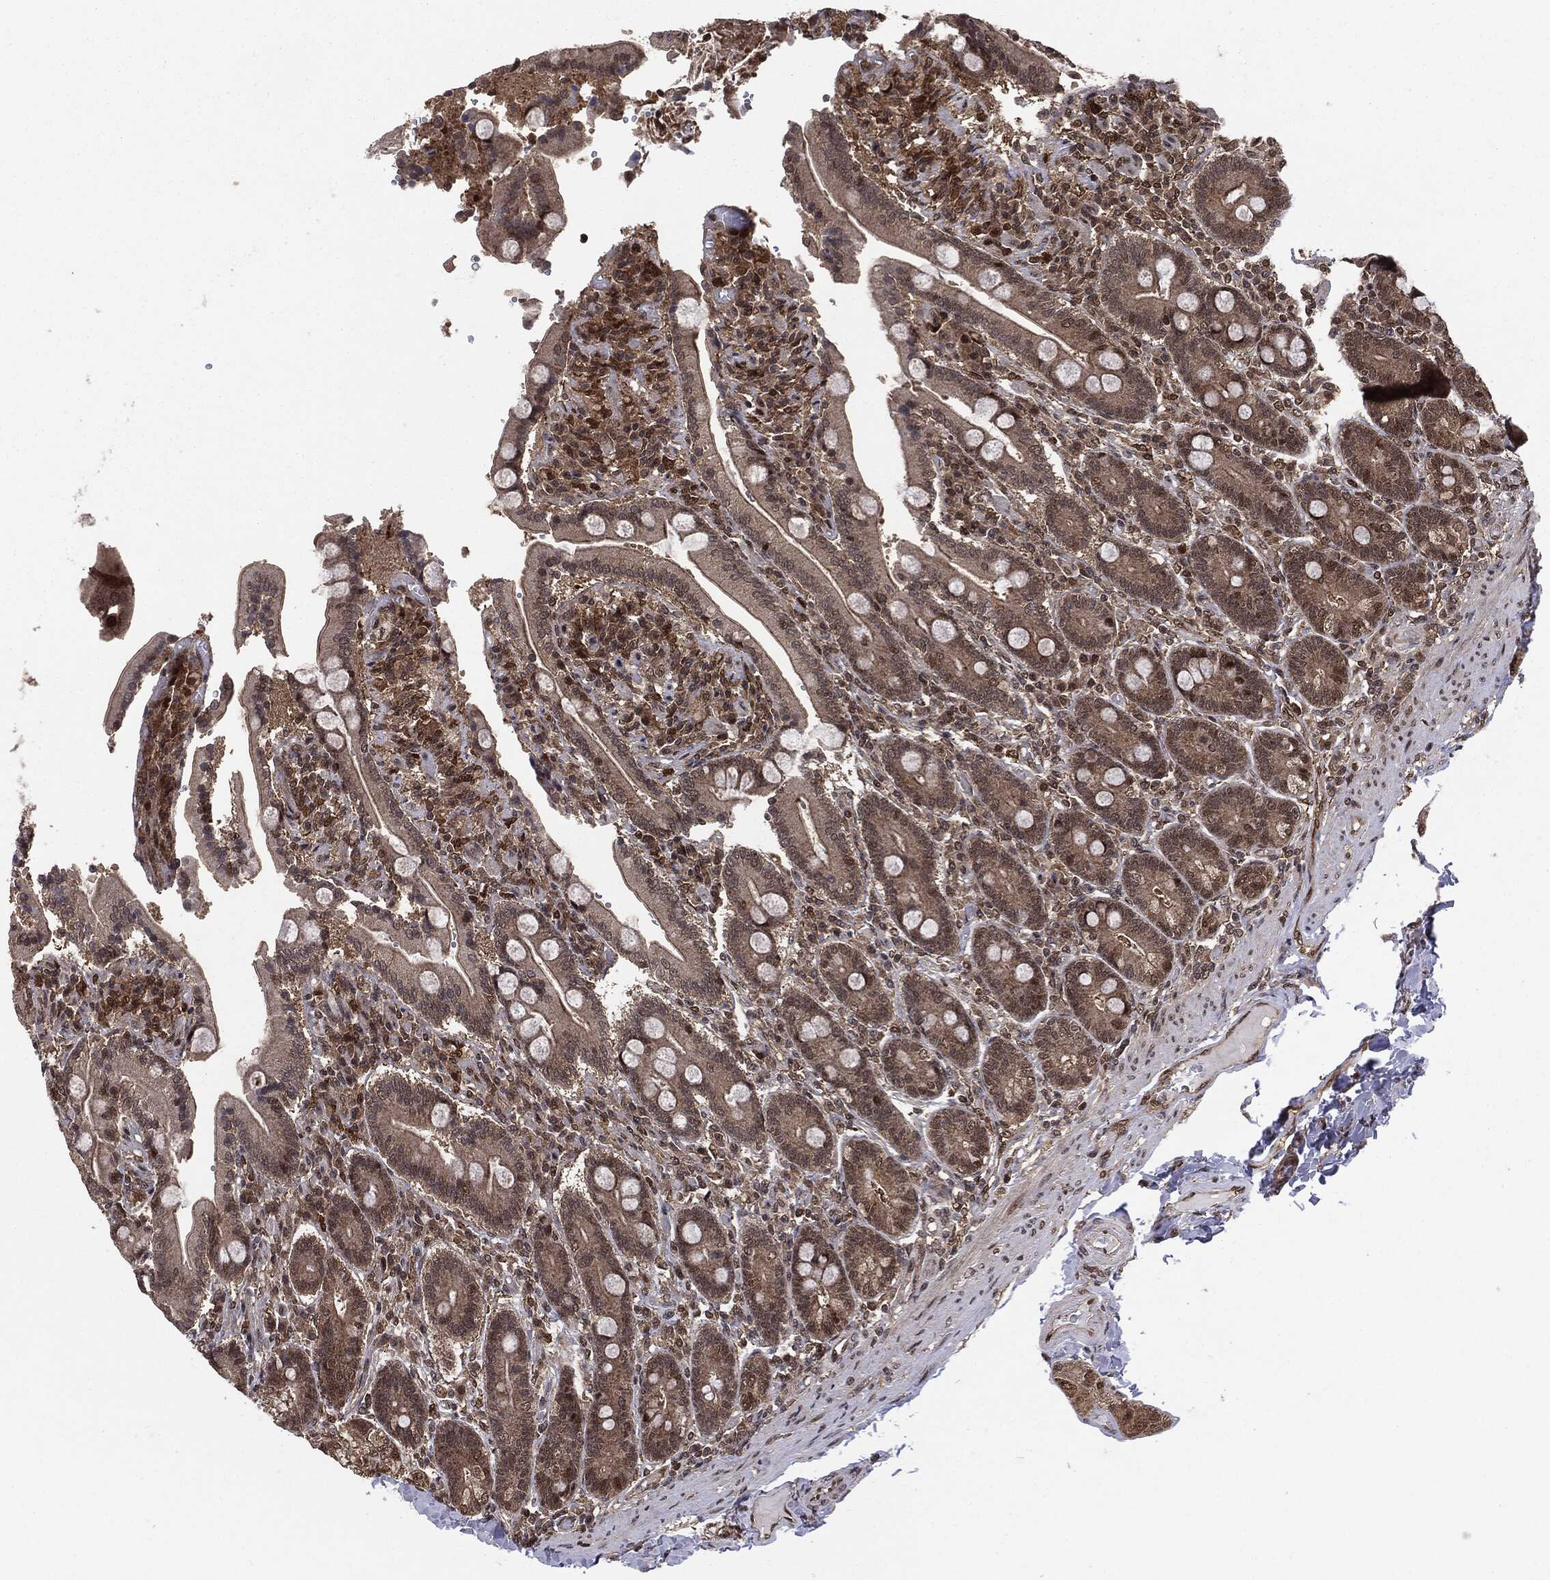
{"staining": {"intensity": "weak", "quantity": "25%-75%", "location": "cytoplasmic/membranous,nuclear"}, "tissue": "duodenum", "cell_type": "Glandular cells", "image_type": "normal", "snomed": [{"axis": "morphology", "description": "Normal tissue, NOS"}, {"axis": "topography", "description": "Duodenum"}], "caption": "An IHC image of unremarkable tissue is shown. Protein staining in brown shows weak cytoplasmic/membranous,nuclear positivity in duodenum within glandular cells.", "gene": "PTPA", "patient": {"sex": "female", "age": 62}}